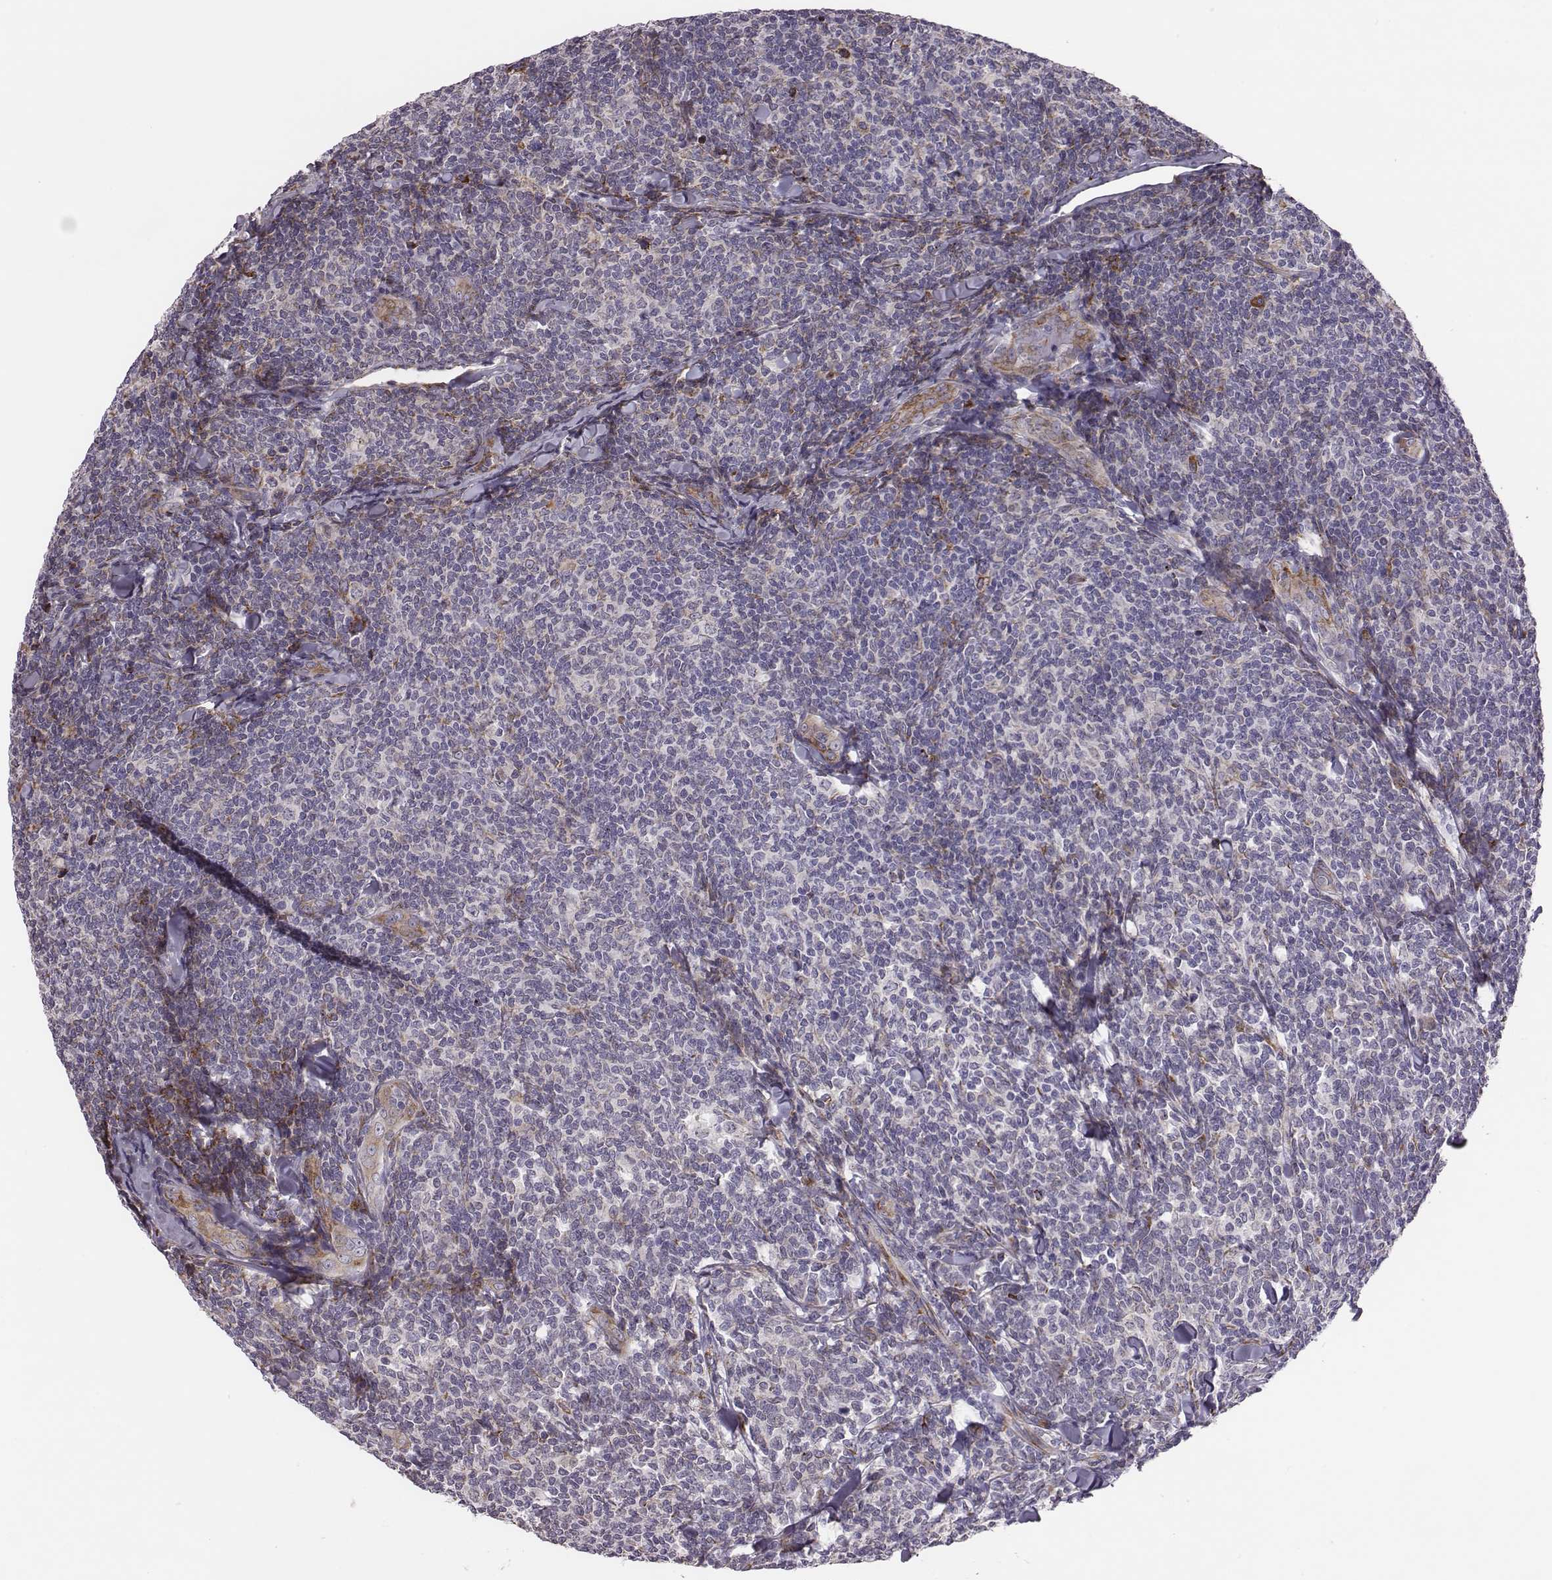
{"staining": {"intensity": "negative", "quantity": "none", "location": "none"}, "tissue": "lymphoma", "cell_type": "Tumor cells", "image_type": "cancer", "snomed": [{"axis": "morphology", "description": "Malignant lymphoma, non-Hodgkin's type, Low grade"}, {"axis": "topography", "description": "Lymph node"}], "caption": "Human lymphoma stained for a protein using immunohistochemistry exhibits no staining in tumor cells.", "gene": "SELENOI", "patient": {"sex": "female", "age": 56}}